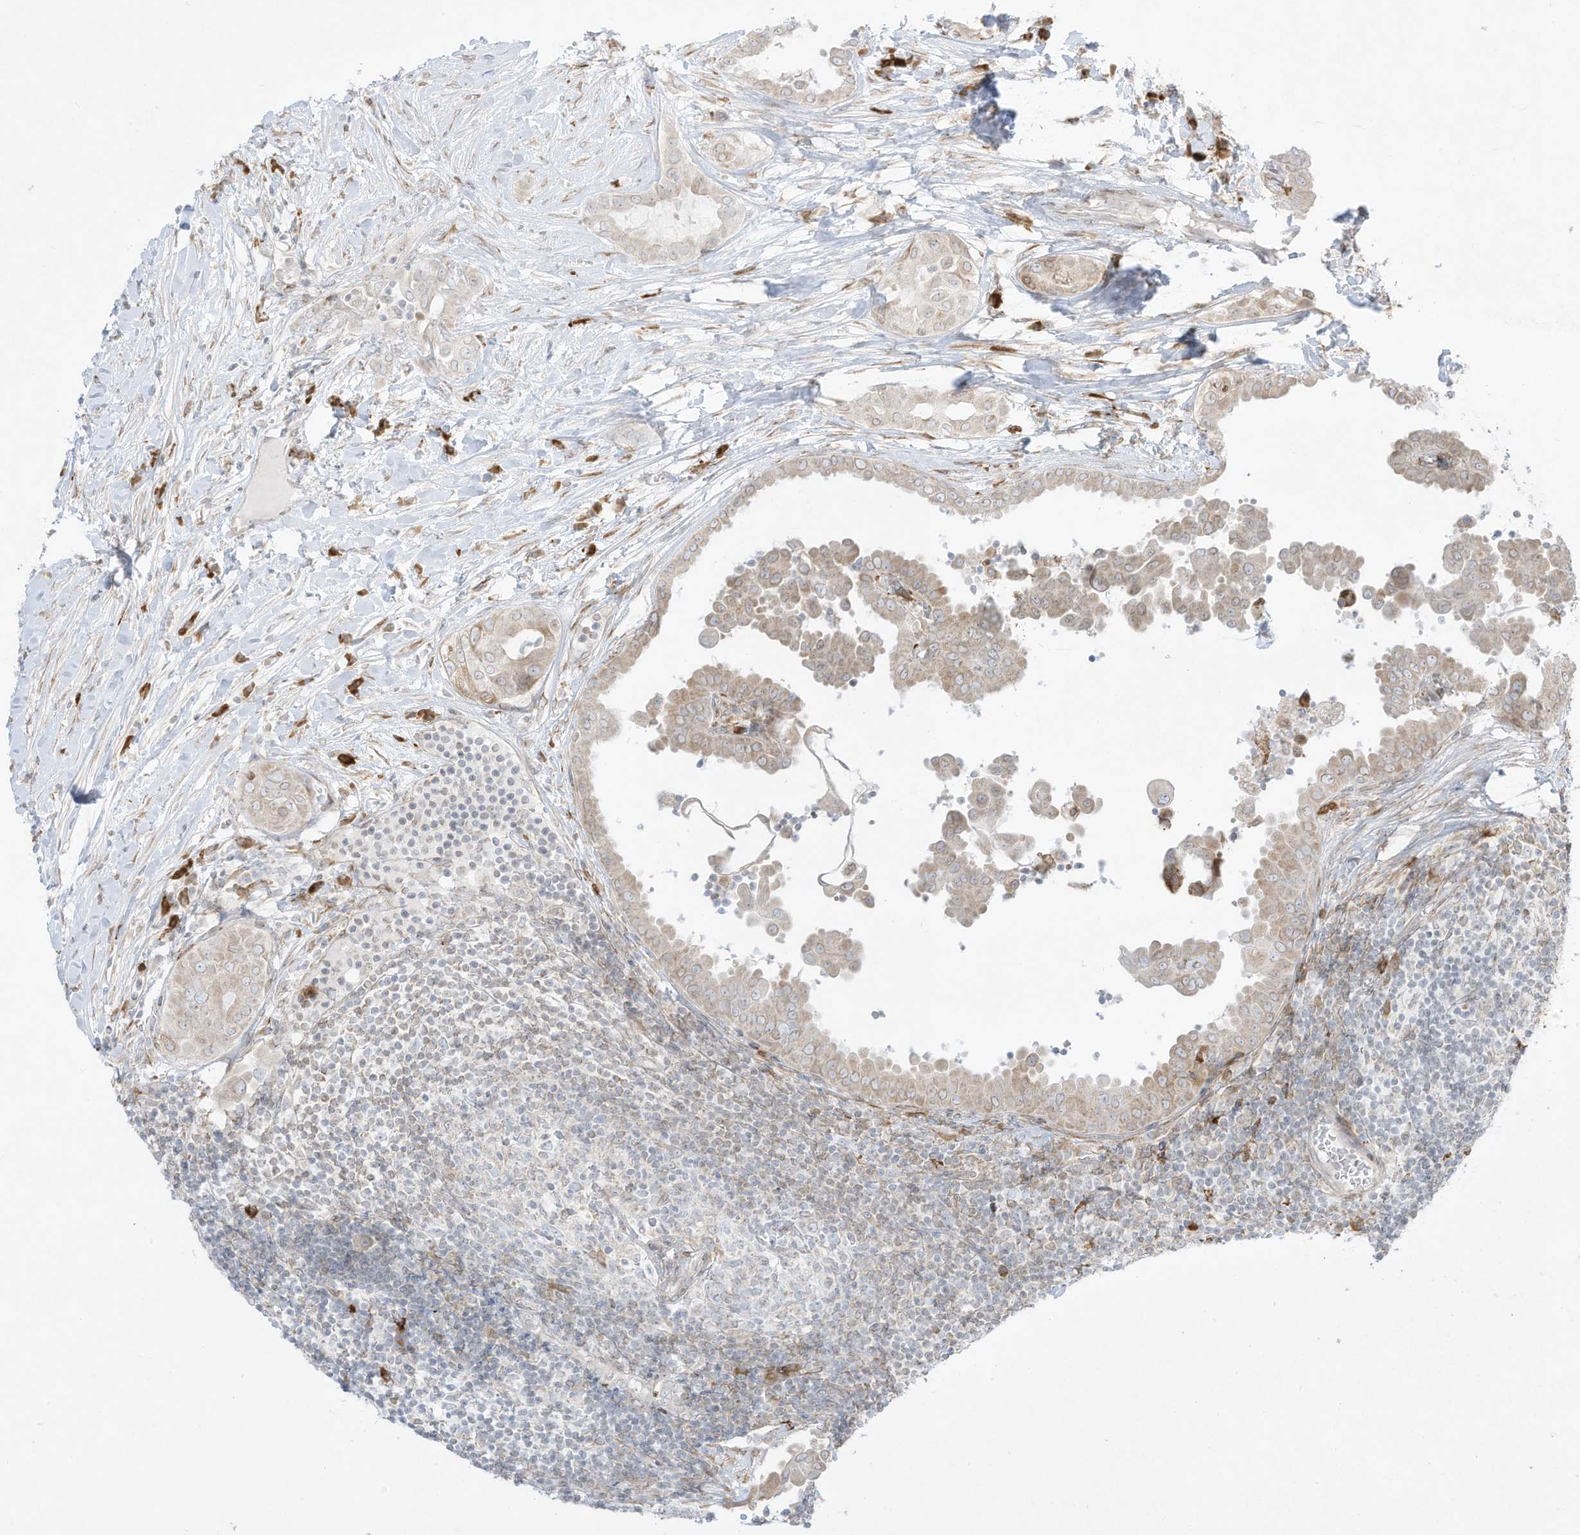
{"staining": {"intensity": "negative", "quantity": "none", "location": "none"}, "tissue": "thyroid cancer", "cell_type": "Tumor cells", "image_type": "cancer", "snomed": [{"axis": "morphology", "description": "Papillary adenocarcinoma, NOS"}, {"axis": "topography", "description": "Thyroid gland"}], "caption": "Tumor cells show no significant staining in thyroid cancer (papillary adenocarcinoma).", "gene": "PTK6", "patient": {"sex": "male", "age": 33}}